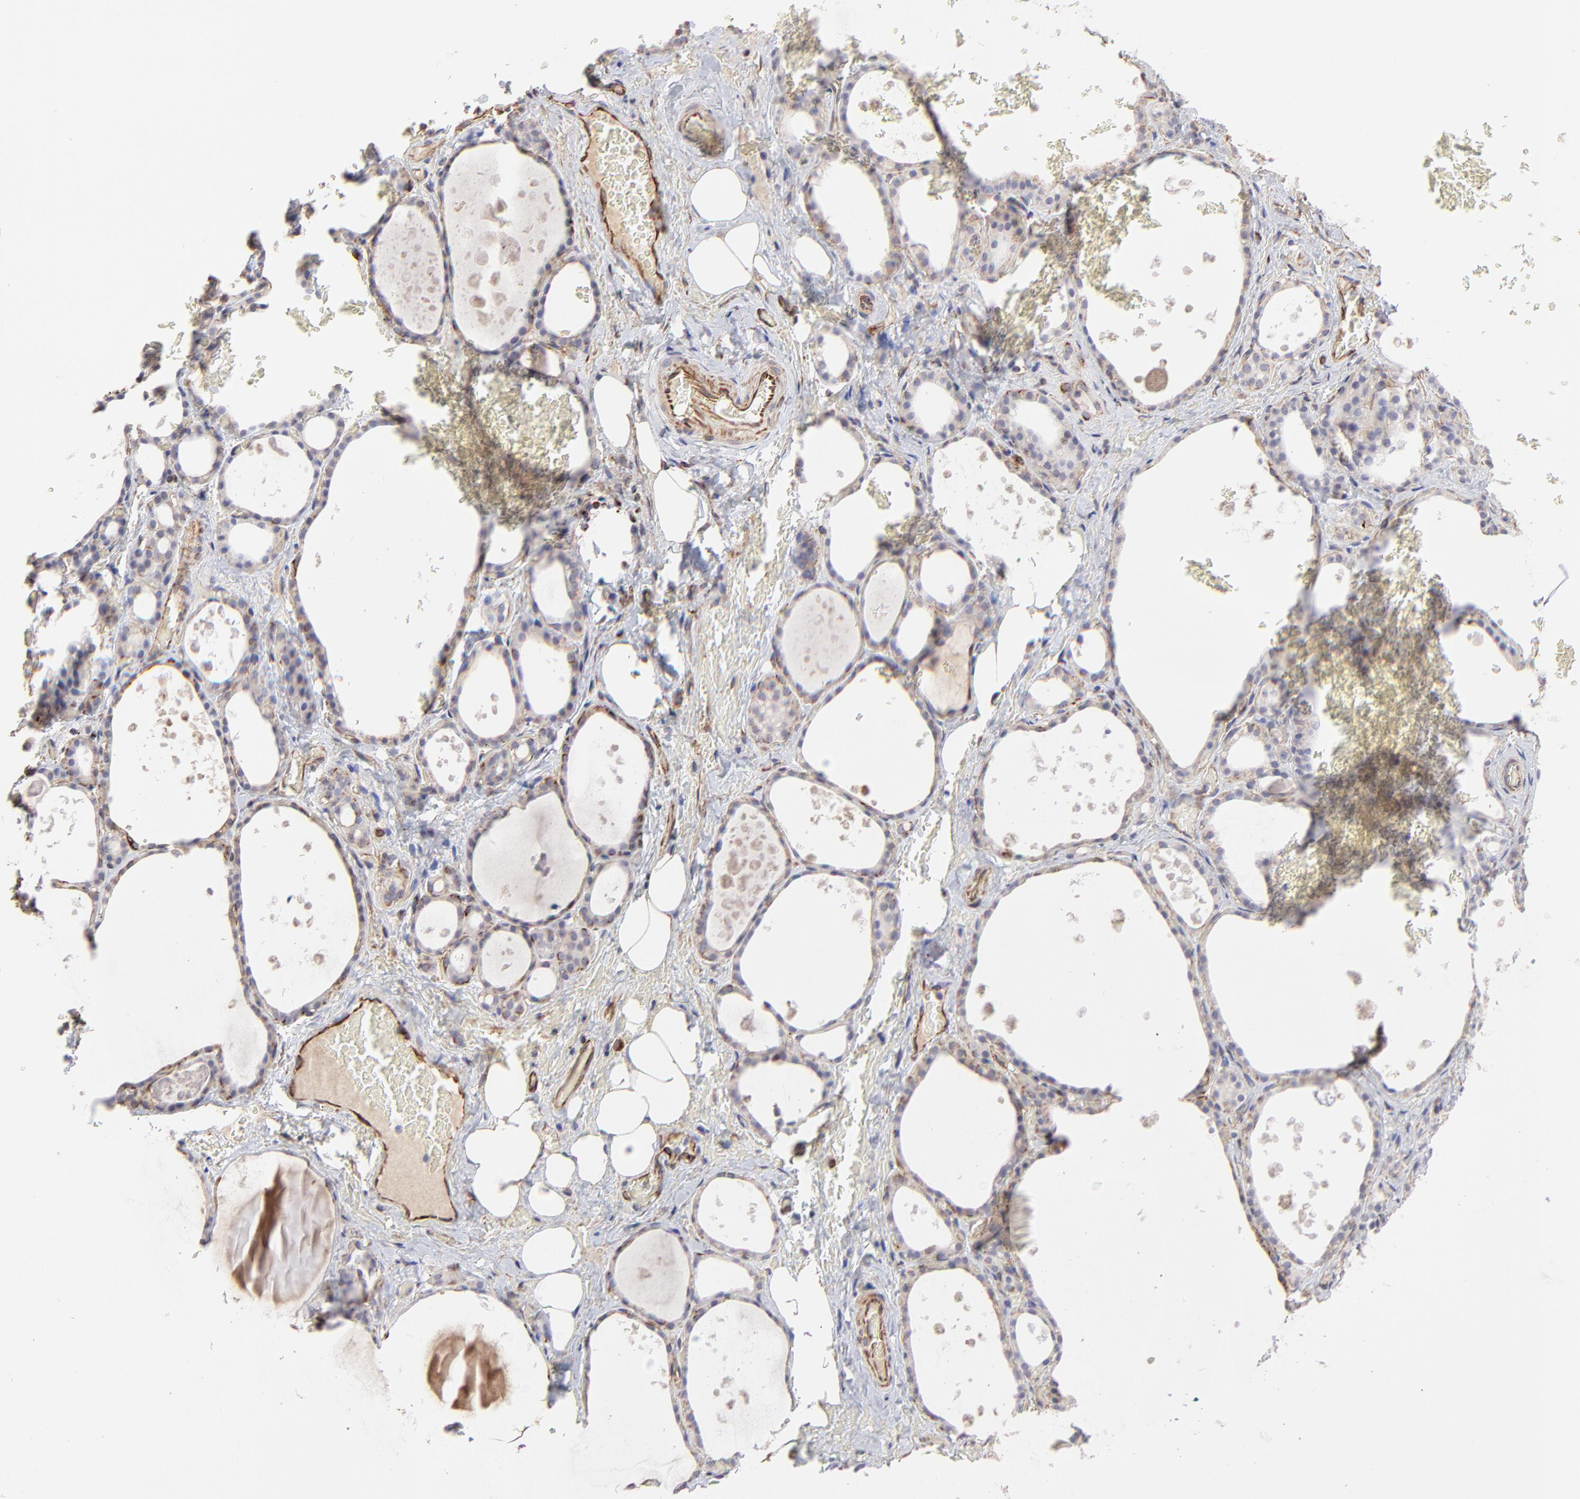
{"staining": {"intensity": "negative", "quantity": "none", "location": "none"}, "tissue": "thyroid gland", "cell_type": "Glandular cells", "image_type": "normal", "snomed": [{"axis": "morphology", "description": "Normal tissue, NOS"}, {"axis": "topography", "description": "Thyroid gland"}], "caption": "The image exhibits no staining of glandular cells in unremarkable thyroid gland.", "gene": "COX8C", "patient": {"sex": "male", "age": 61}}